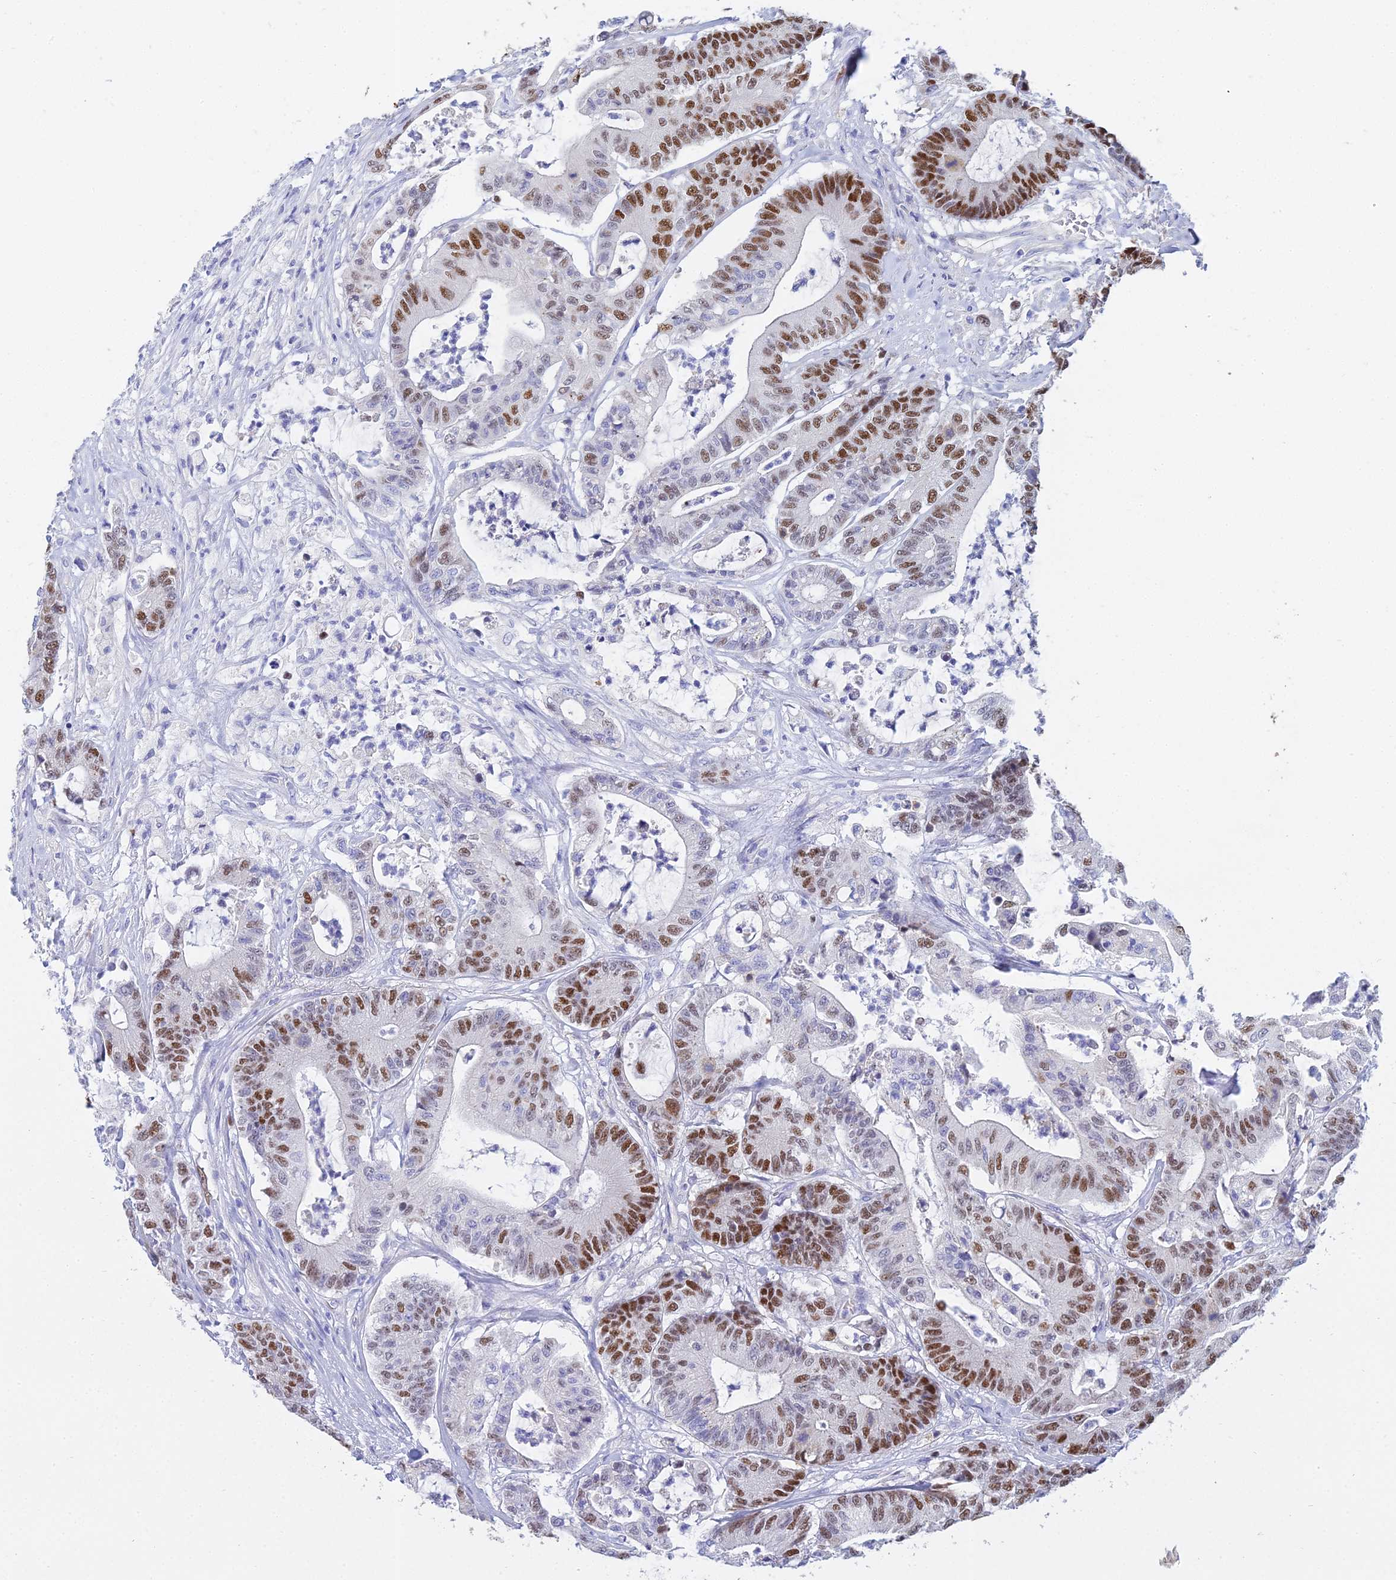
{"staining": {"intensity": "strong", "quantity": "25%-75%", "location": "nuclear"}, "tissue": "colorectal cancer", "cell_type": "Tumor cells", "image_type": "cancer", "snomed": [{"axis": "morphology", "description": "Adenocarcinoma, NOS"}, {"axis": "topography", "description": "Colon"}], "caption": "A photomicrograph of human colorectal cancer (adenocarcinoma) stained for a protein exhibits strong nuclear brown staining in tumor cells.", "gene": "MCM2", "patient": {"sex": "female", "age": 84}}